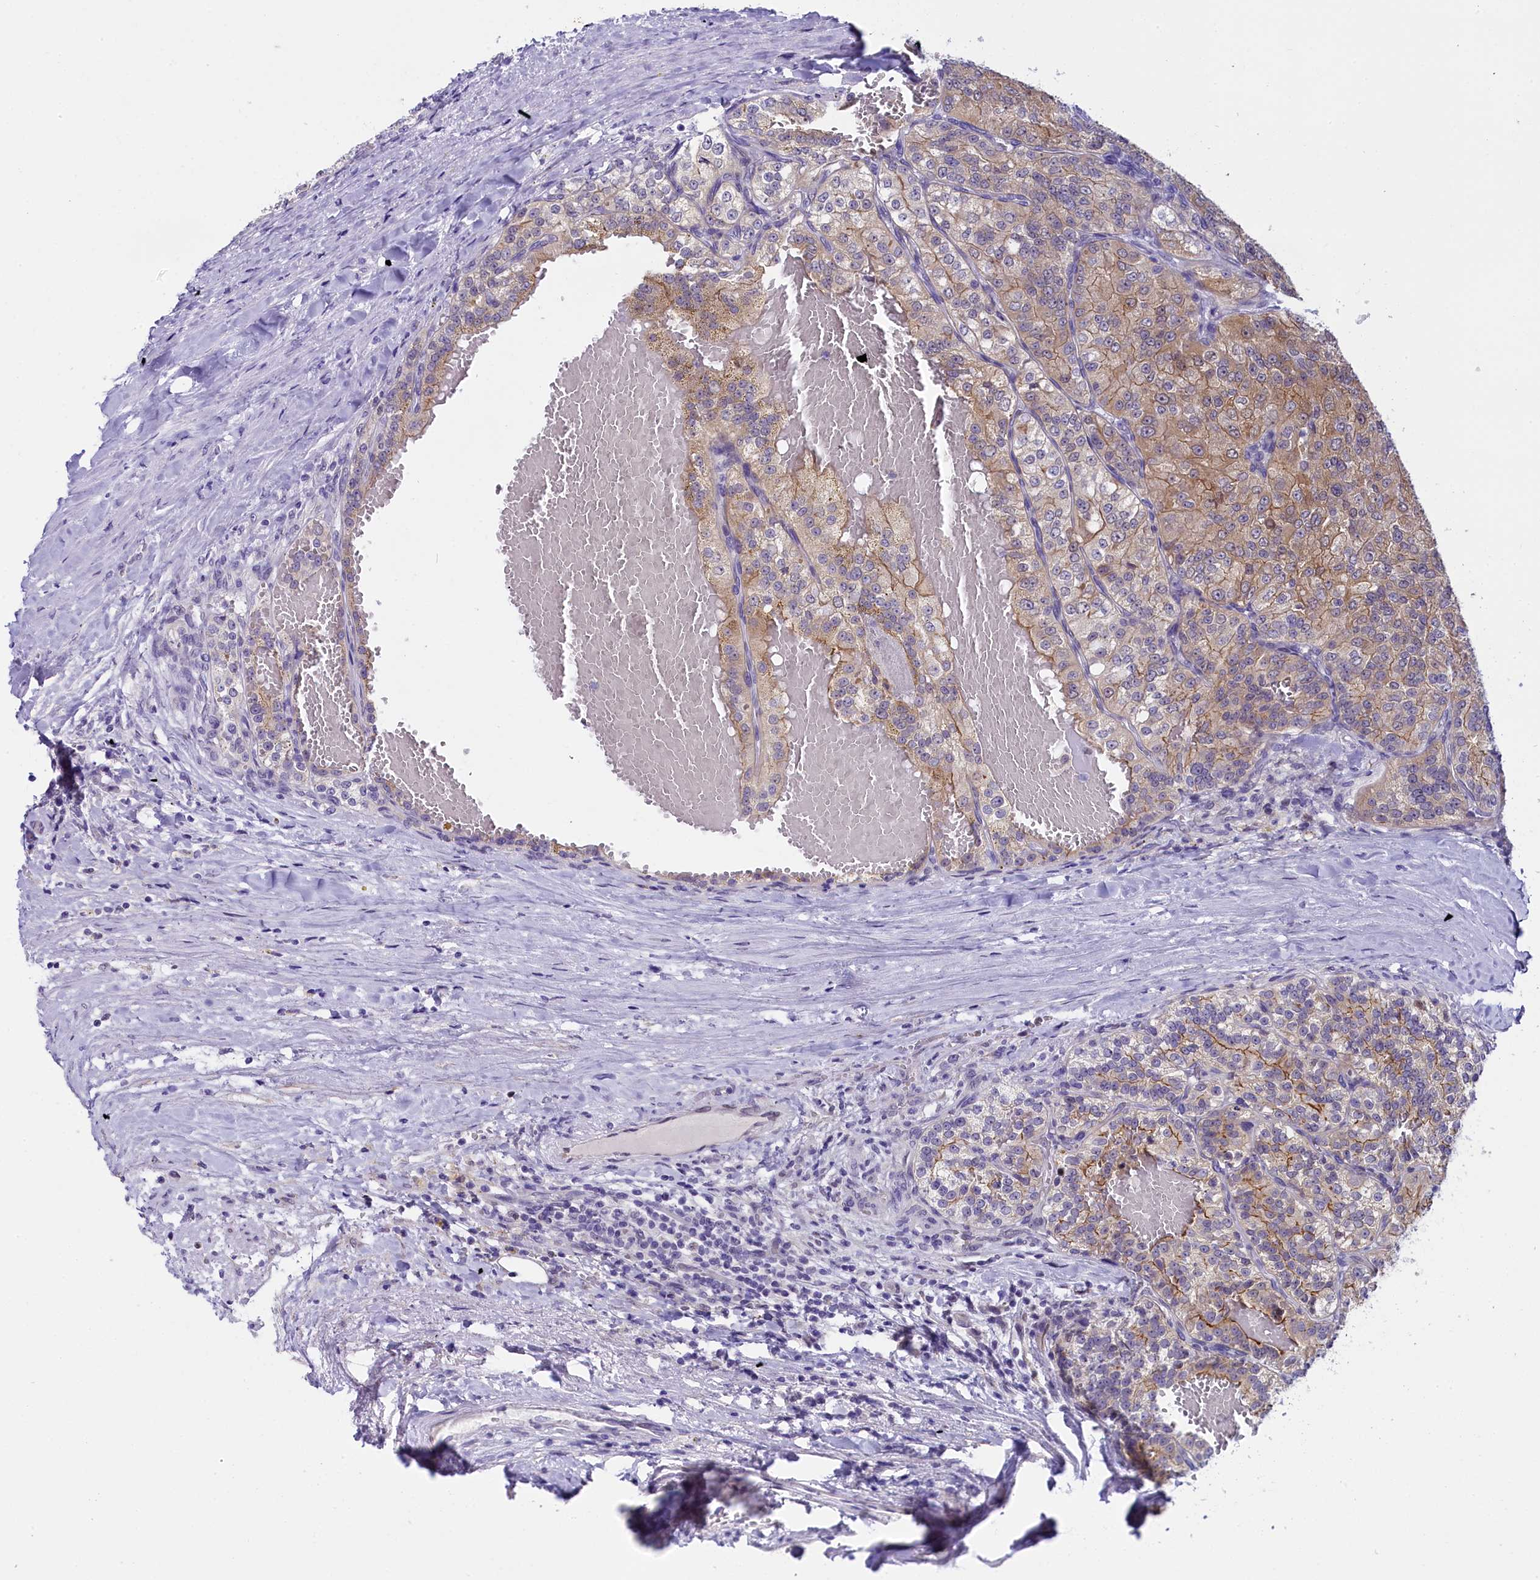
{"staining": {"intensity": "weak", "quantity": "<25%", "location": "nuclear"}, "tissue": "renal cancer", "cell_type": "Tumor cells", "image_type": "cancer", "snomed": [{"axis": "morphology", "description": "Adenocarcinoma, NOS"}, {"axis": "topography", "description": "Kidney"}], "caption": "High power microscopy histopathology image of an immunohistochemistry histopathology image of adenocarcinoma (renal), revealing no significant positivity in tumor cells.", "gene": "OSGEP", "patient": {"sex": "female", "age": 63}}